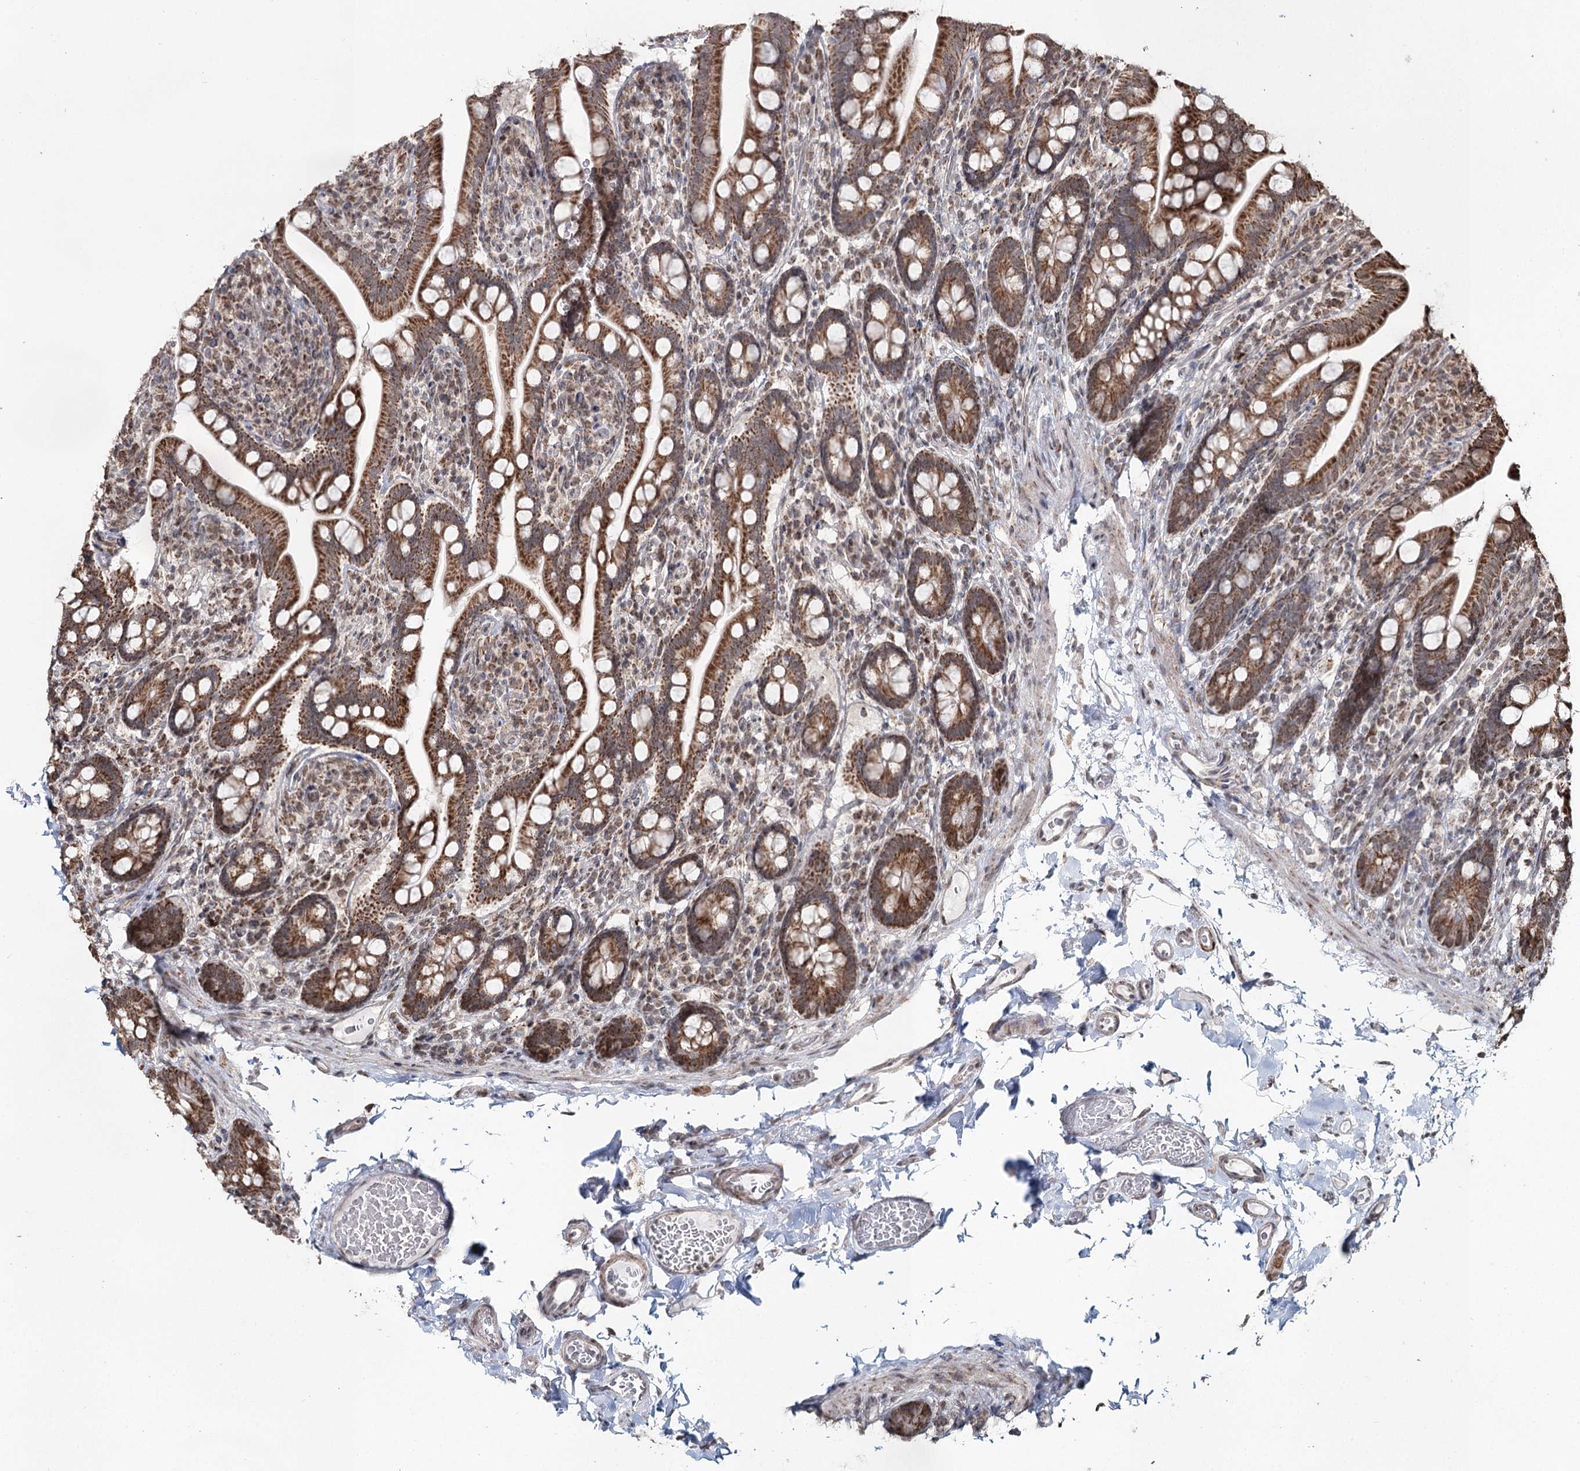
{"staining": {"intensity": "strong", "quantity": ">75%", "location": "cytoplasmic/membranous"}, "tissue": "small intestine", "cell_type": "Glandular cells", "image_type": "normal", "snomed": [{"axis": "morphology", "description": "Normal tissue, NOS"}, {"axis": "topography", "description": "Small intestine"}], "caption": "Glandular cells show strong cytoplasmic/membranous expression in approximately >75% of cells in normal small intestine.", "gene": "PDHX", "patient": {"sex": "female", "age": 64}}